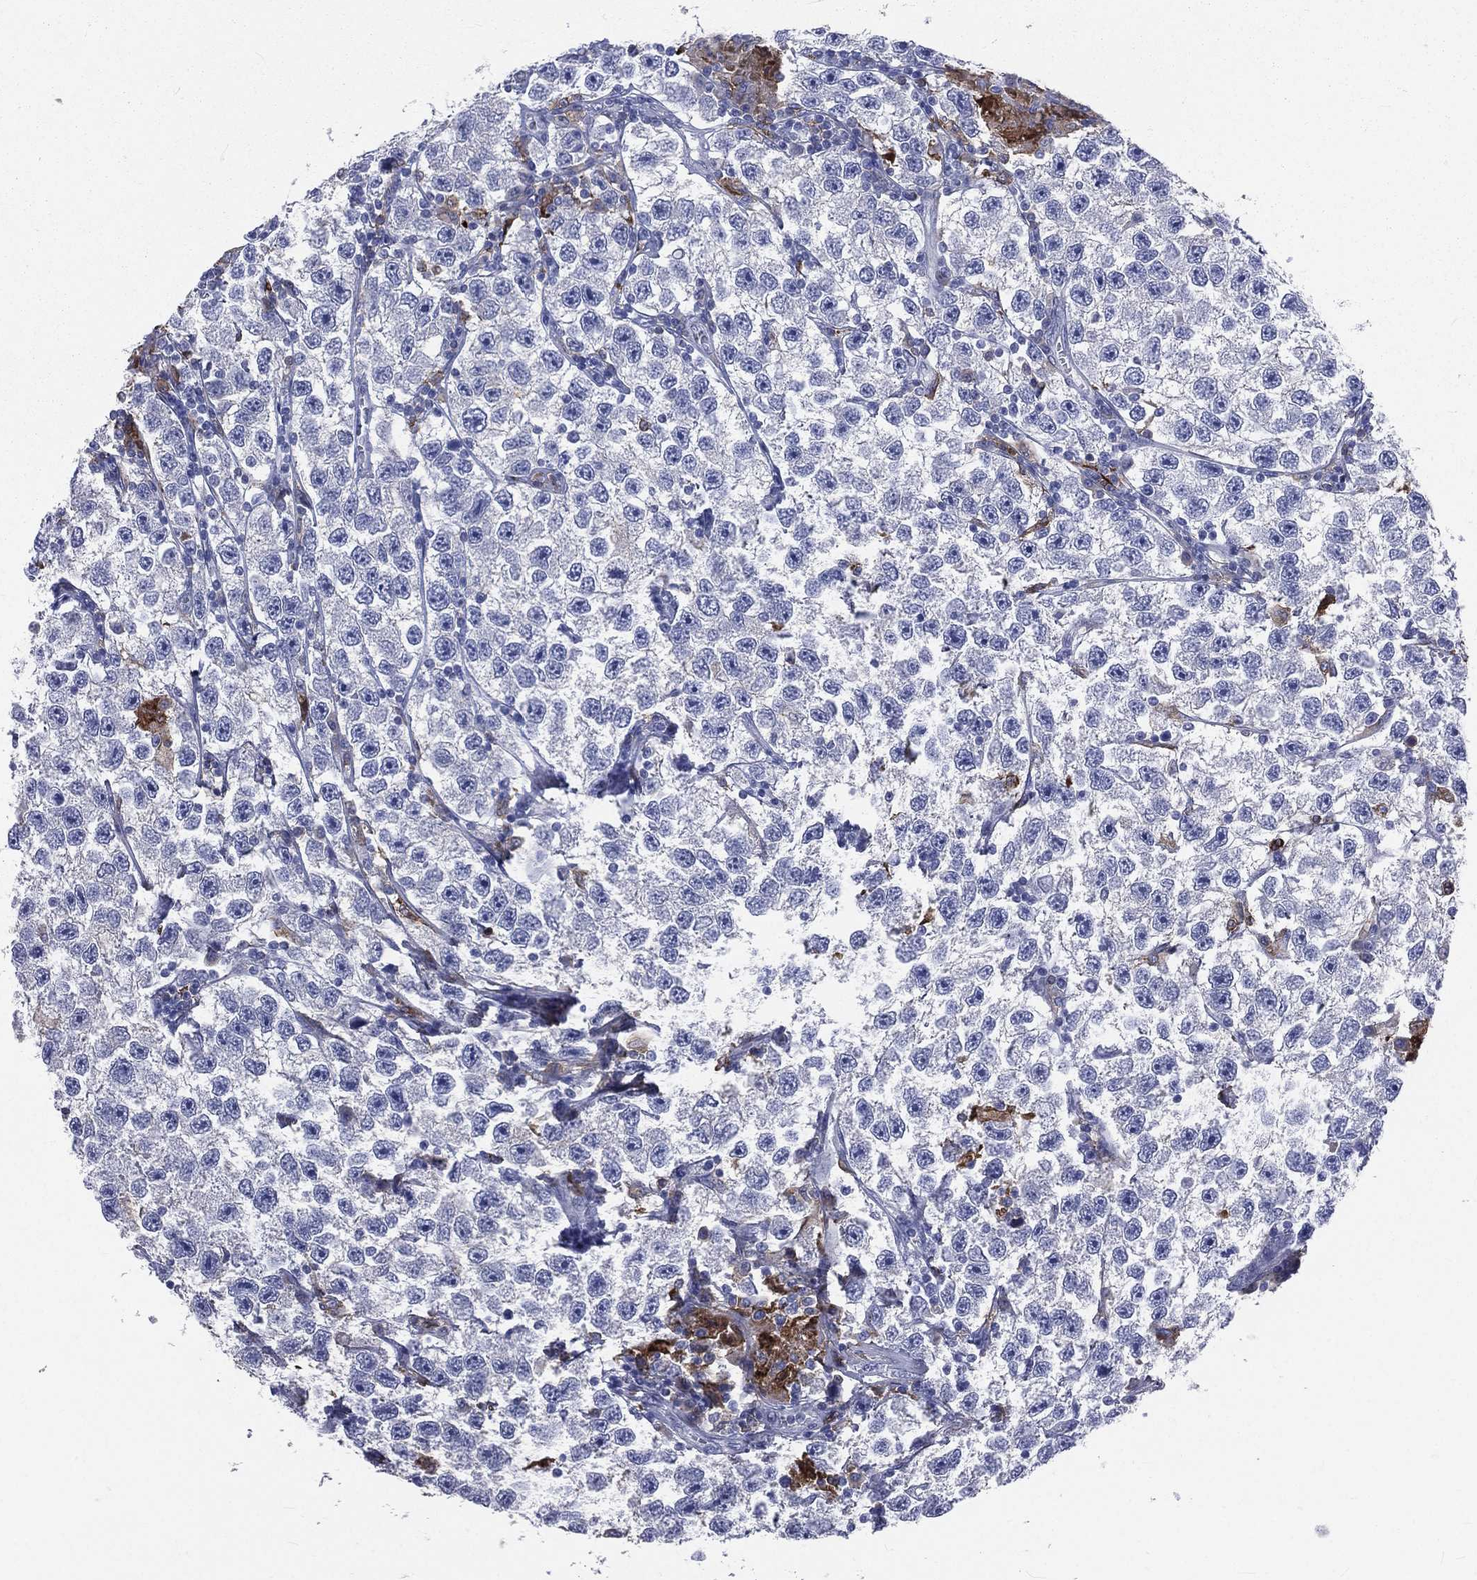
{"staining": {"intensity": "negative", "quantity": "none", "location": "none"}, "tissue": "testis cancer", "cell_type": "Tumor cells", "image_type": "cancer", "snomed": [{"axis": "morphology", "description": "Seminoma, NOS"}, {"axis": "topography", "description": "Testis"}], "caption": "DAB immunohistochemical staining of human testis seminoma shows no significant staining in tumor cells.", "gene": "BASP1", "patient": {"sex": "male", "age": 26}}